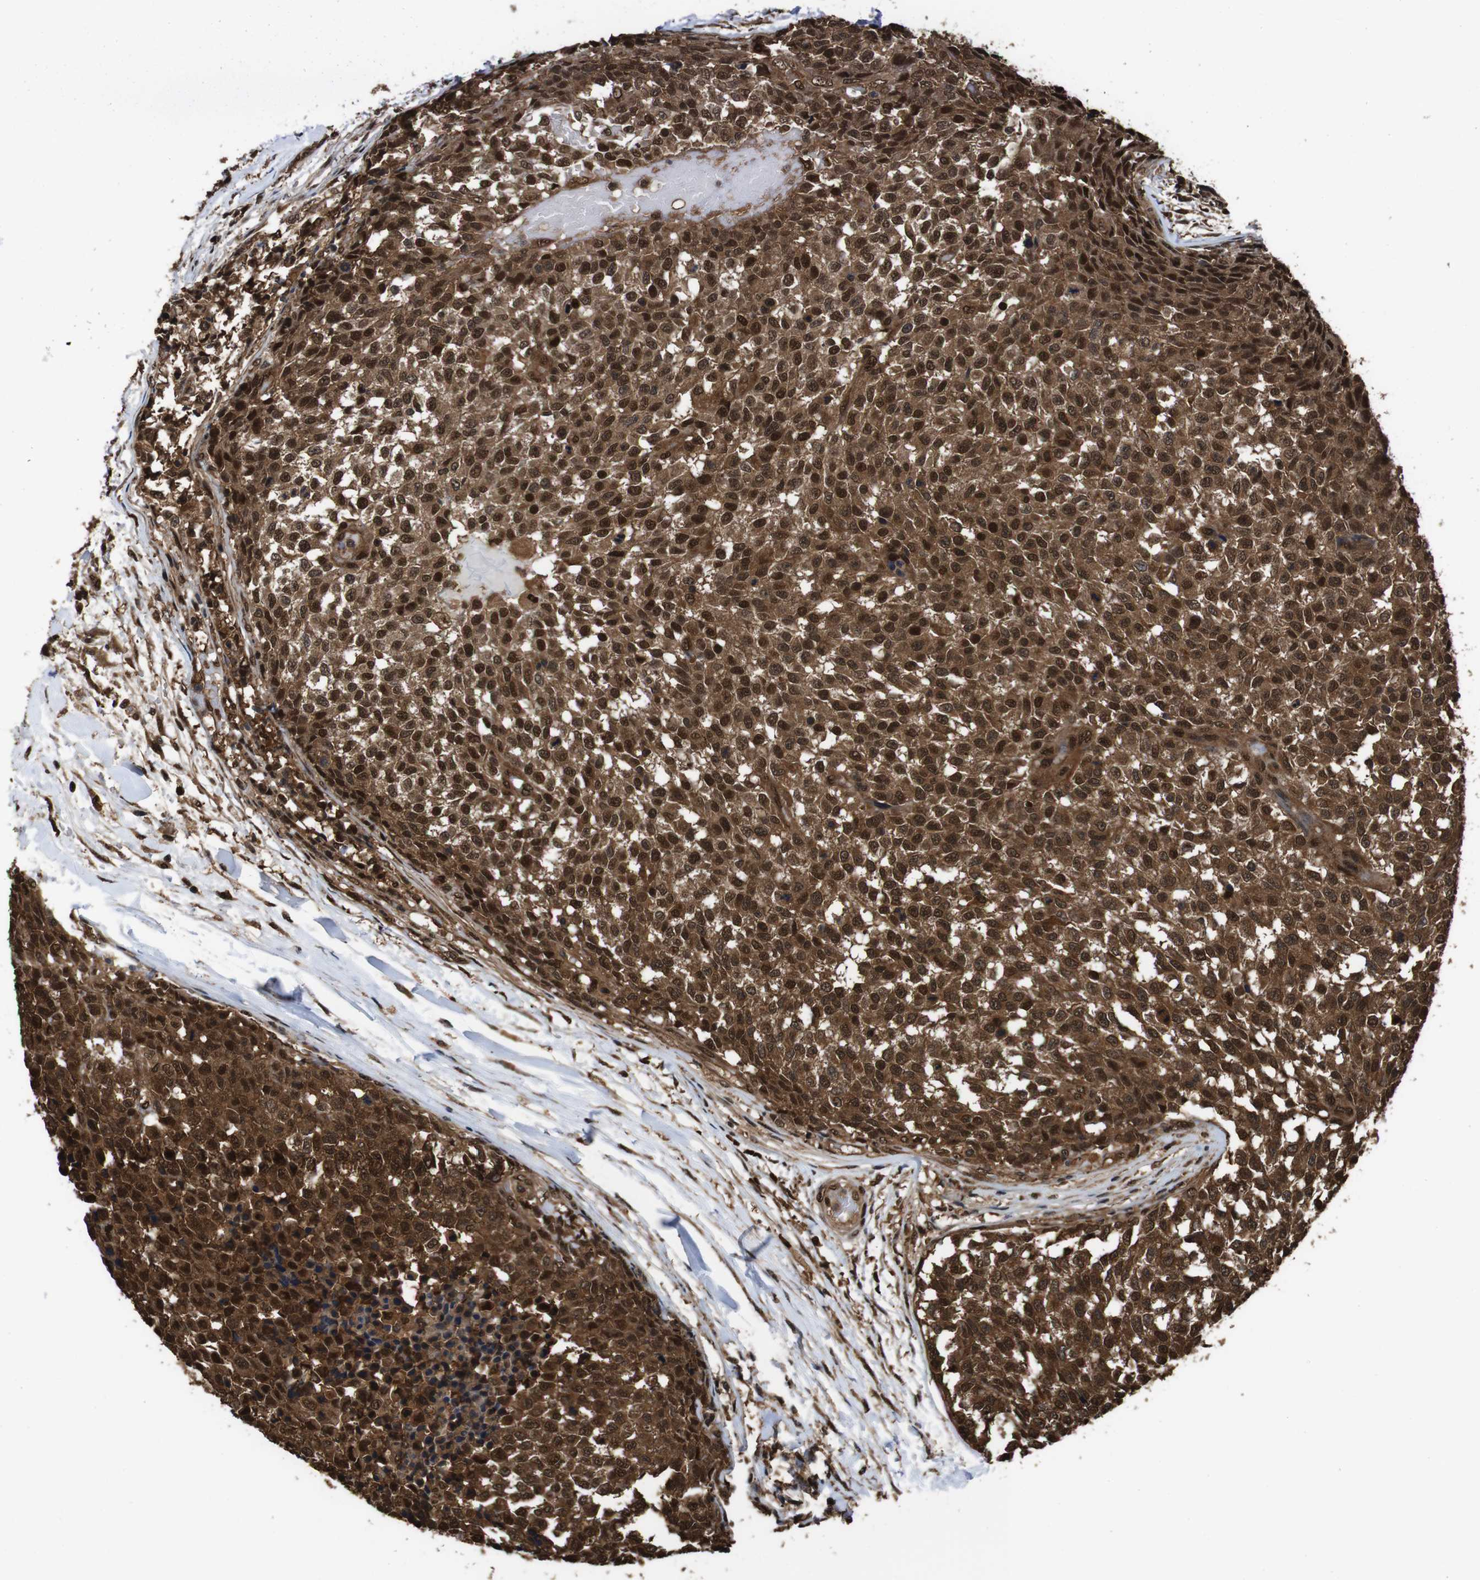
{"staining": {"intensity": "moderate", "quantity": ">75%", "location": "cytoplasmic/membranous,nuclear"}, "tissue": "testis cancer", "cell_type": "Tumor cells", "image_type": "cancer", "snomed": [{"axis": "morphology", "description": "Seminoma, NOS"}, {"axis": "topography", "description": "Testis"}], "caption": "Tumor cells demonstrate moderate cytoplasmic/membranous and nuclear expression in about >75% of cells in testis seminoma.", "gene": "VCP", "patient": {"sex": "male", "age": 59}}